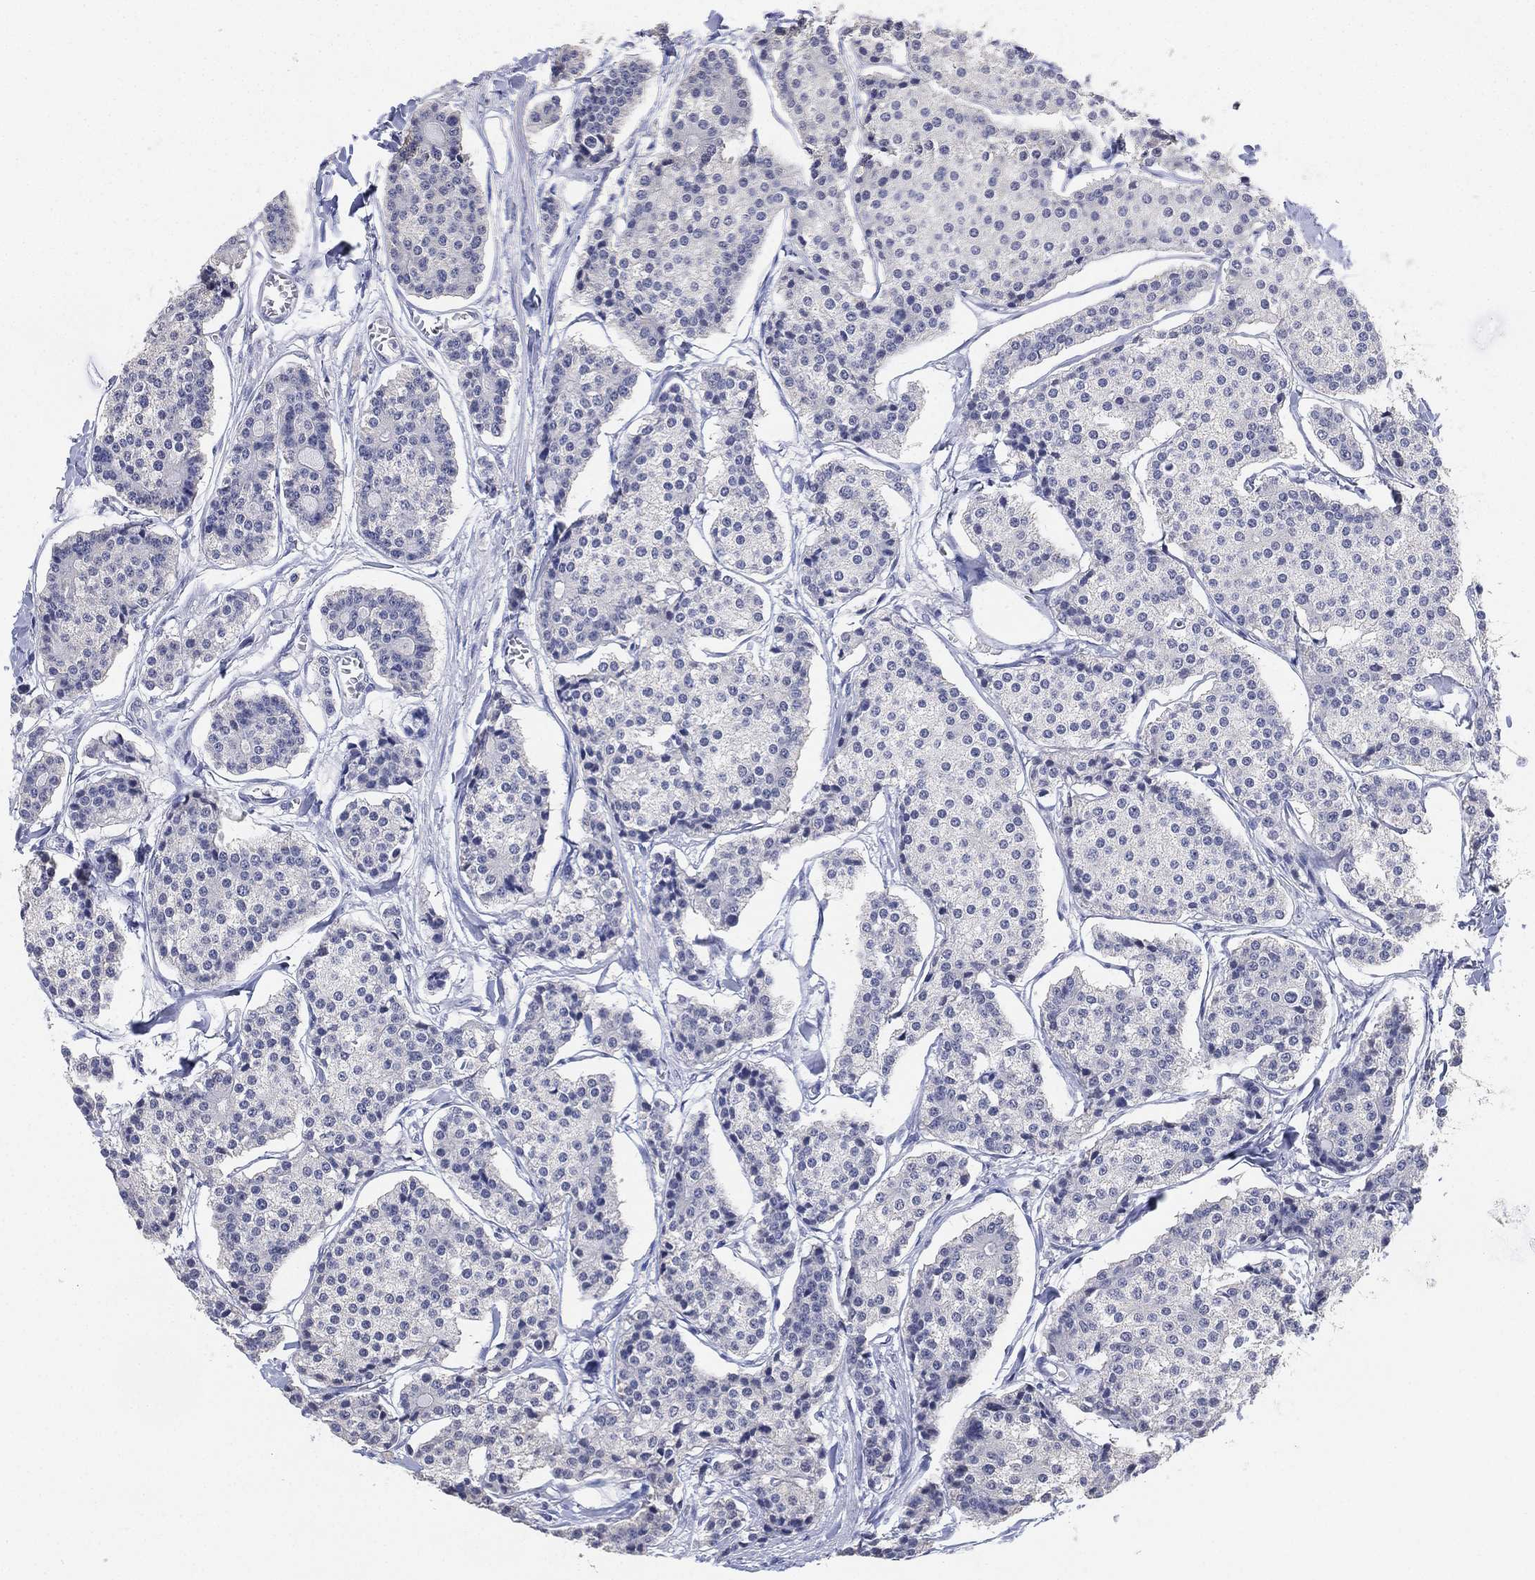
{"staining": {"intensity": "negative", "quantity": "none", "location": "none"}, "tissue": "carcinoid", "cell_type": "Tumor cells", "image_type": "cancer", "snomed": [{"axis": "morphology", "description": "Carcinoid, malignant, NOS"}, {"axis": "topography", "description": "Small intestine"}], "caption": "DAB (3,3'-diaminobenzidine) immunohistochemical staining of carcinoid reveals no significant staining in tumor cells.", "gene": "IYD", "patient": {"sex": "female", "age": 65}}